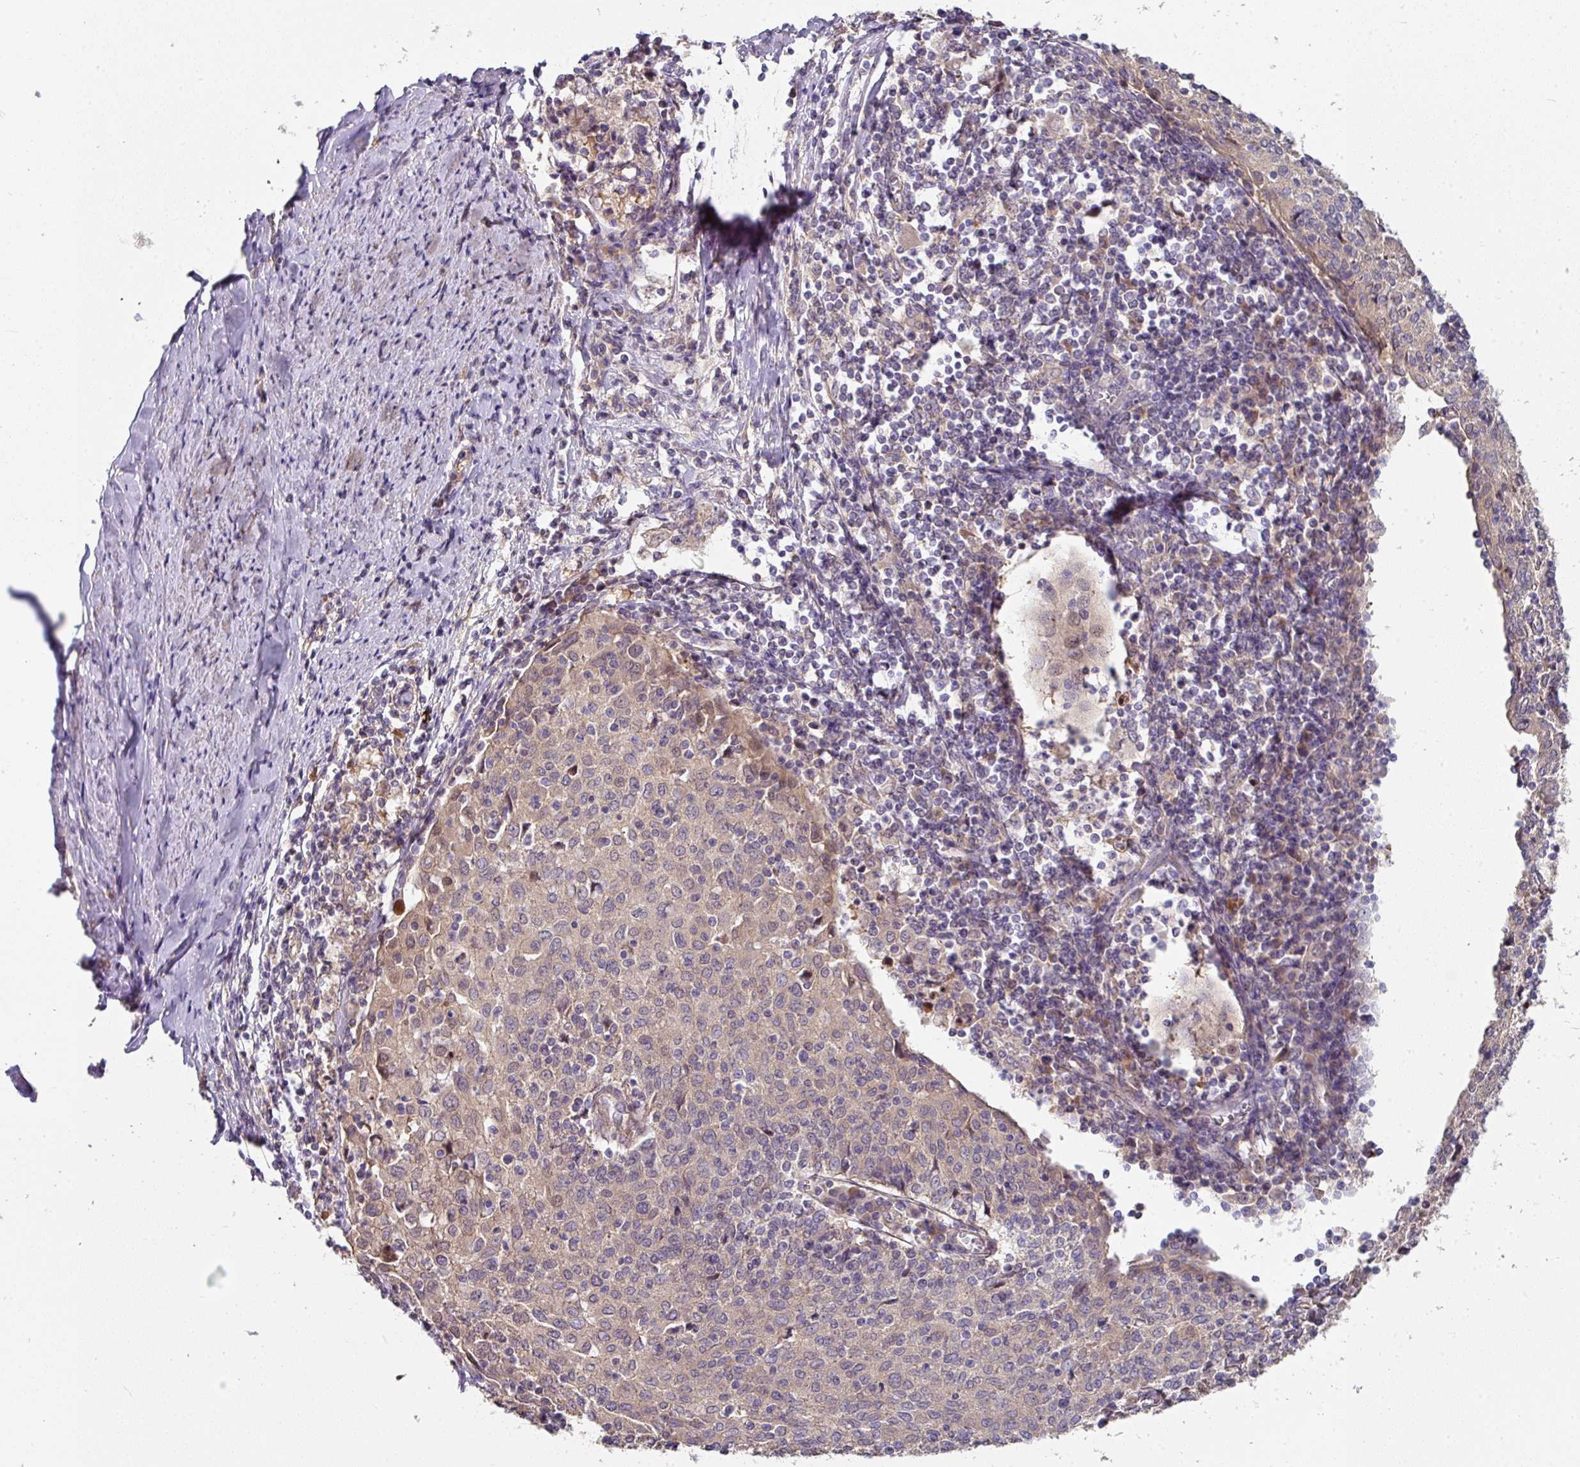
{"staining": {"intensity": "weak", "quantity": "<25%", "location": "cytoplasmic/membranous"}, "tissue": "cervical cancer", "cell_type": "Tumor cells", "image_type": "cancer", "snomed": [{"axis": "morphology", "description": "Squamous cell carcinoma, NOS"}, {"axis": "topography", "description": "Cervix"}], "caption": "This is an immunohistochemistry image of human cervical cancer (squamous cell carcinoma). There is no positivity in tumor cells.", "gene": "C4orf48", "patient": {"sex": "female", "age": 52}}